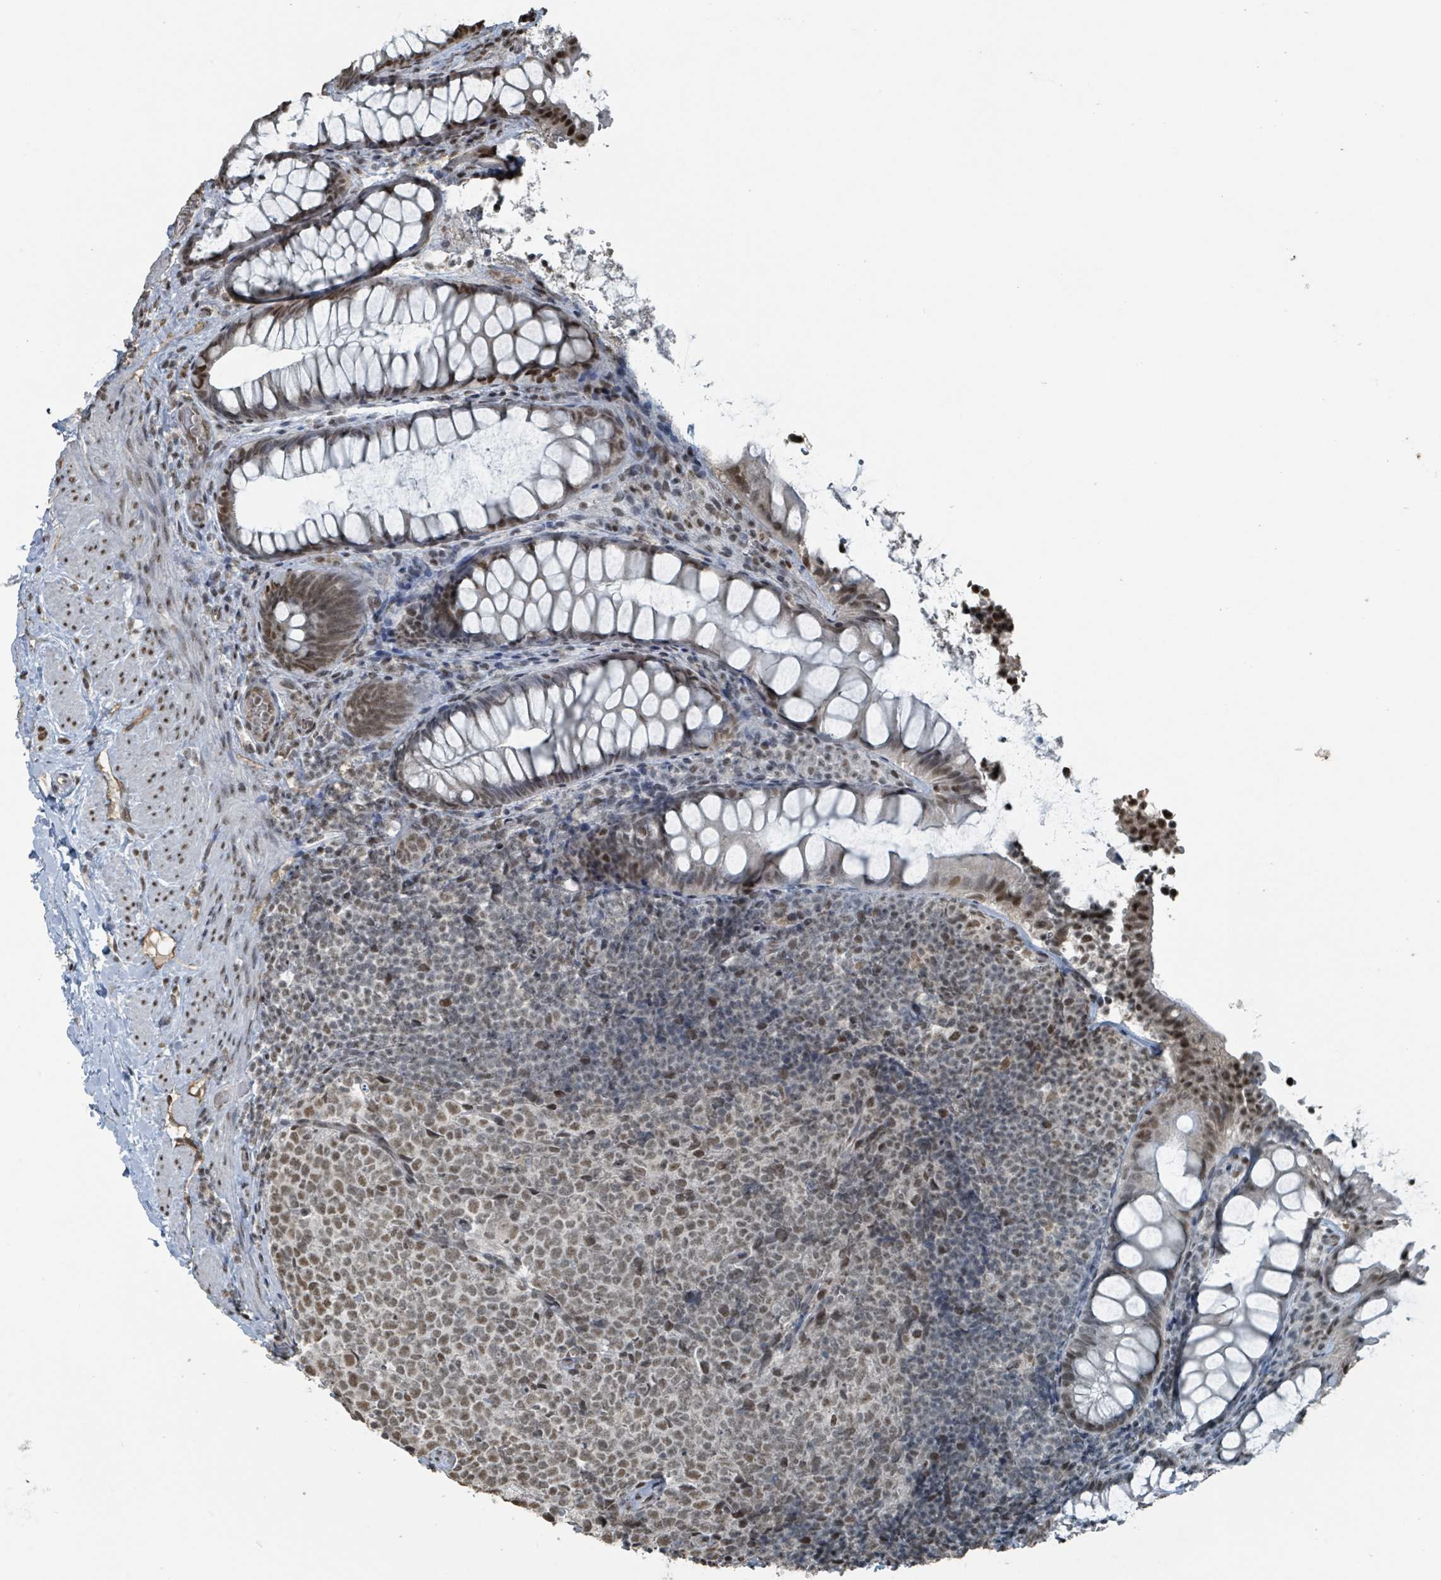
{"staining": {"intensity": "moderate", "quantity": "25%-75%", "location": "nuclear"}, "tissue": "rectum", "cell_type": "Glandular cells", "image_type": "normal", "snomed": [{"axis": "morphology", "description": "Normal tissue, NOS"}, {"axis": "topography", "description": "Rectum"}, {"axis": "topography", "description": "Peripheral nerve tissue"}], "caption": "High-power microscopy captured an immunohistochemistry (IHC) photomicrograph of normal rectum, revealing moderate nuclear staining in about 25%-75% of glandular cells.", "gene": "PHIP", "patient": {"sex": "female", "age": 69}}